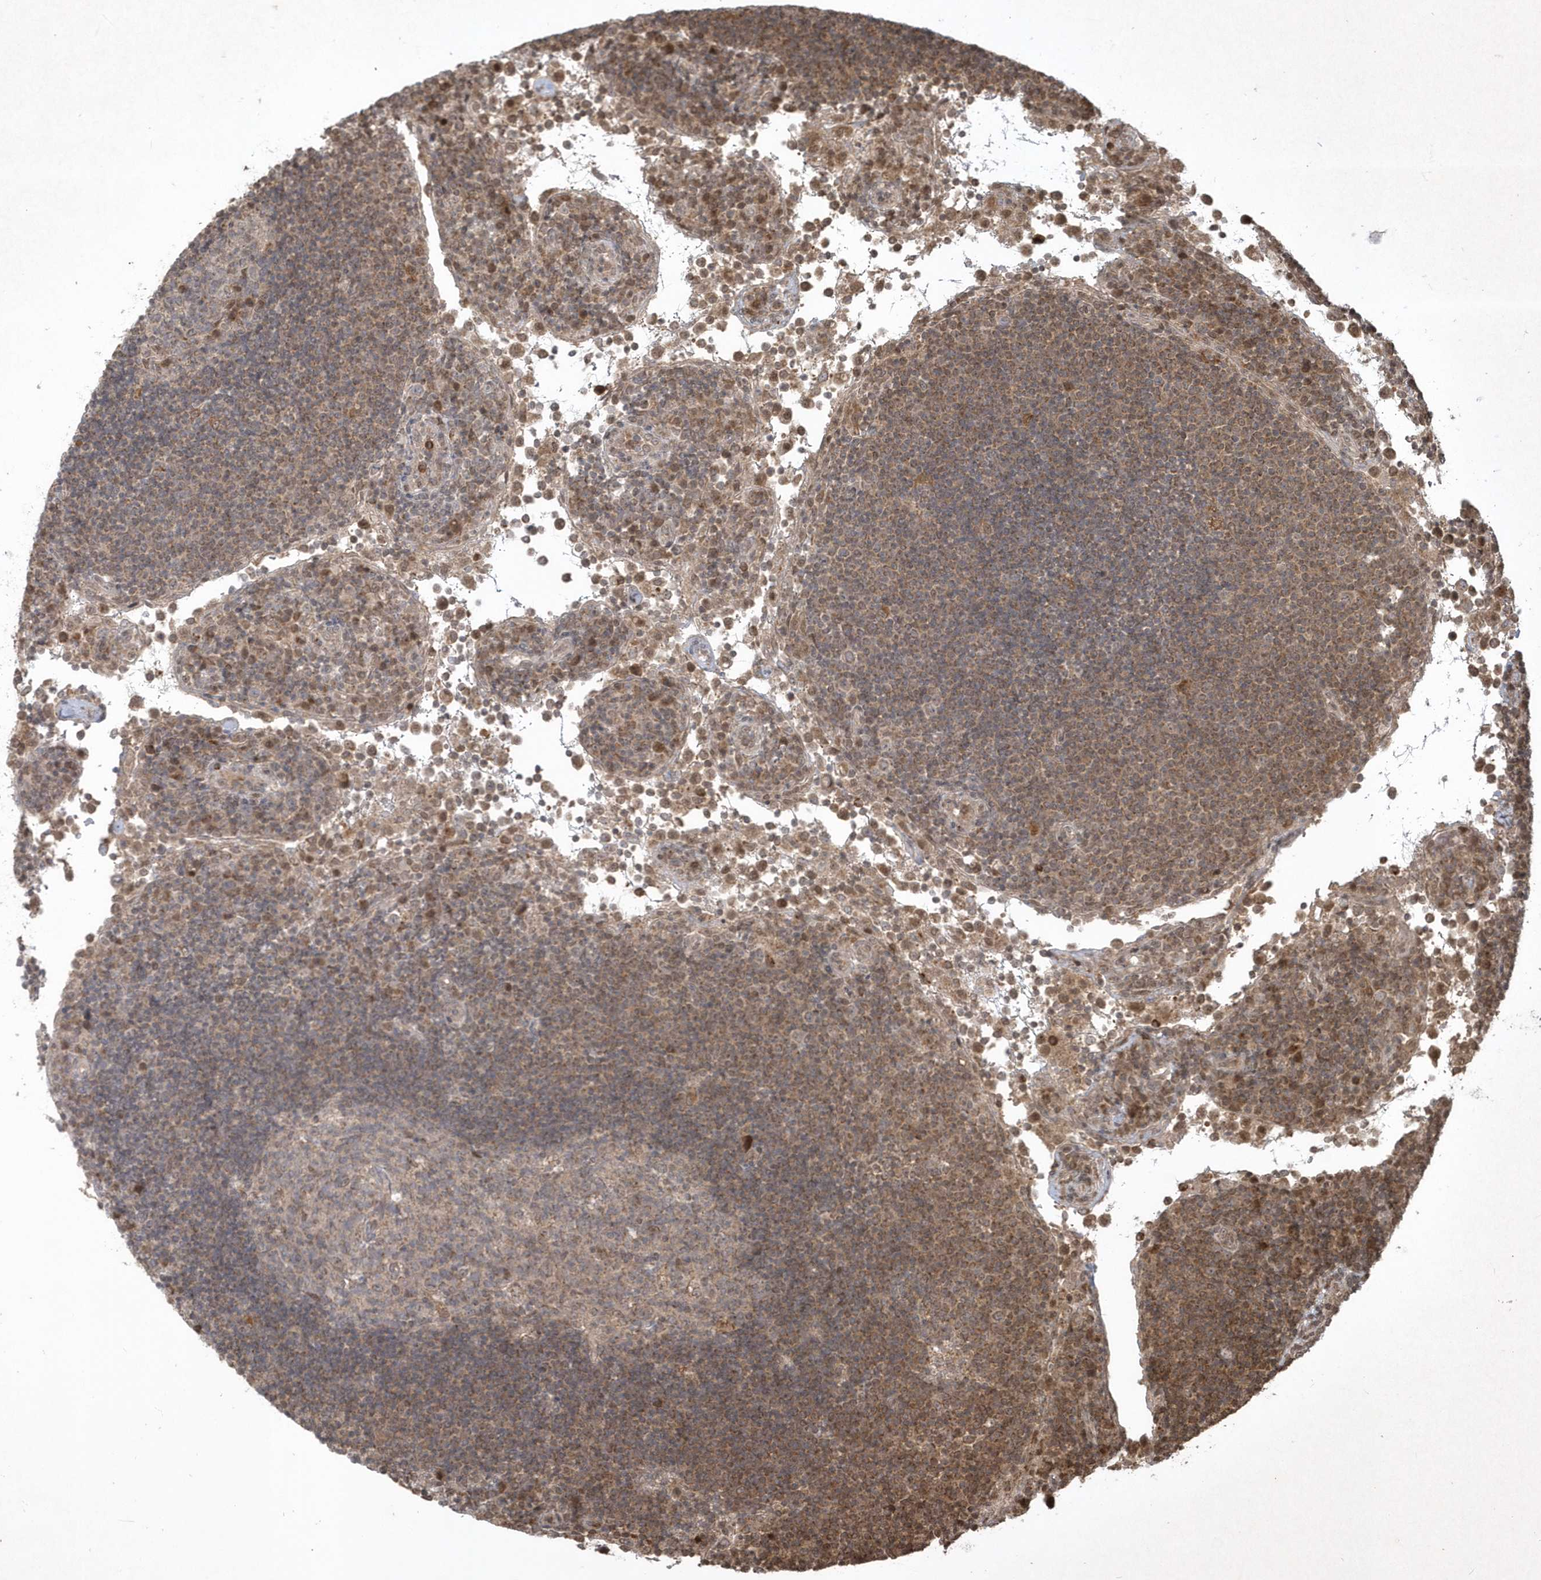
{"staining": {"intensity": "weak", "quantity": "<25%", "location": "cytoplasmic/membranous"}, "tissue": "lymph node", "cell_type": "Germinal center cells", "image_type": "normal", "snomed": [{"axis": "morphology", "description": "Normal tissue, NOS"}, {"axis": "topography", "description": "Lymph node"}], "caption": "IHC of normal human lymph node exhibits no staining in germinal center cells. Brightfield microscopy of immunohistochemistry stained with DAB (brown) and hematoxylin (blue), captured at high magnification.", "gene": "PLTP", "patient": {"sex": "female", "age": 53}}